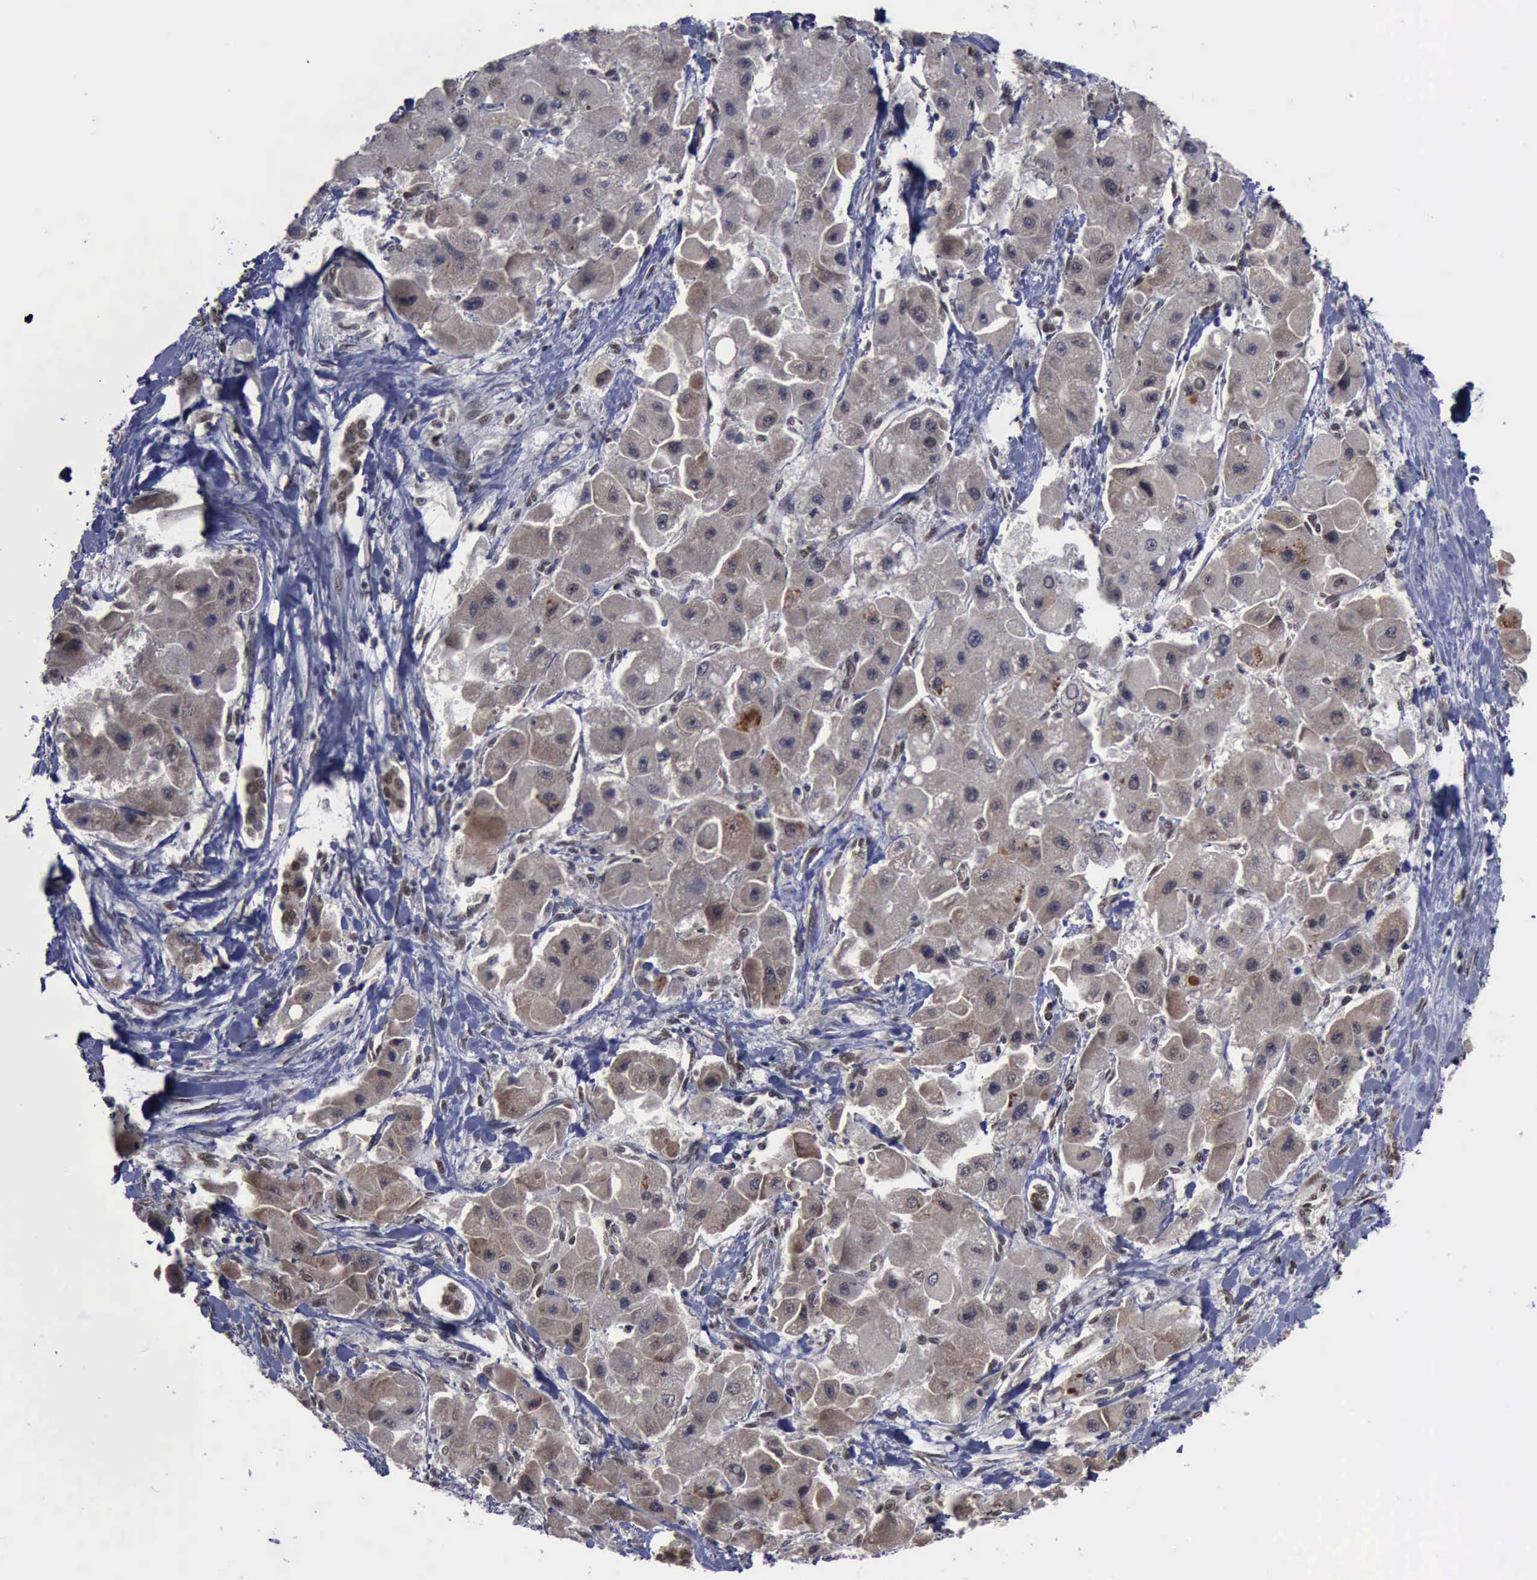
{"staining": {"intensity": "weak", "quantity": "25%-75%", "location": "cytoplasmic/membranous"}, "tissue": "liver cancer", "cell_type": "Tumor cells", "image_type": "cancer", "snomed": [{"axis": "morphology", "description": "Carcinoma, Hepatocellular, NOS"}, {"axis": "topography", "description": "Liver"}], "caption": "The immunohistochemical stain shows weak cytoplasmic/membranous positivity in tumor cells of hepatocellular carcinoma (liver) tissue.", "gene": "RTCB", "patient": {"sex": "male", "age": 24}}